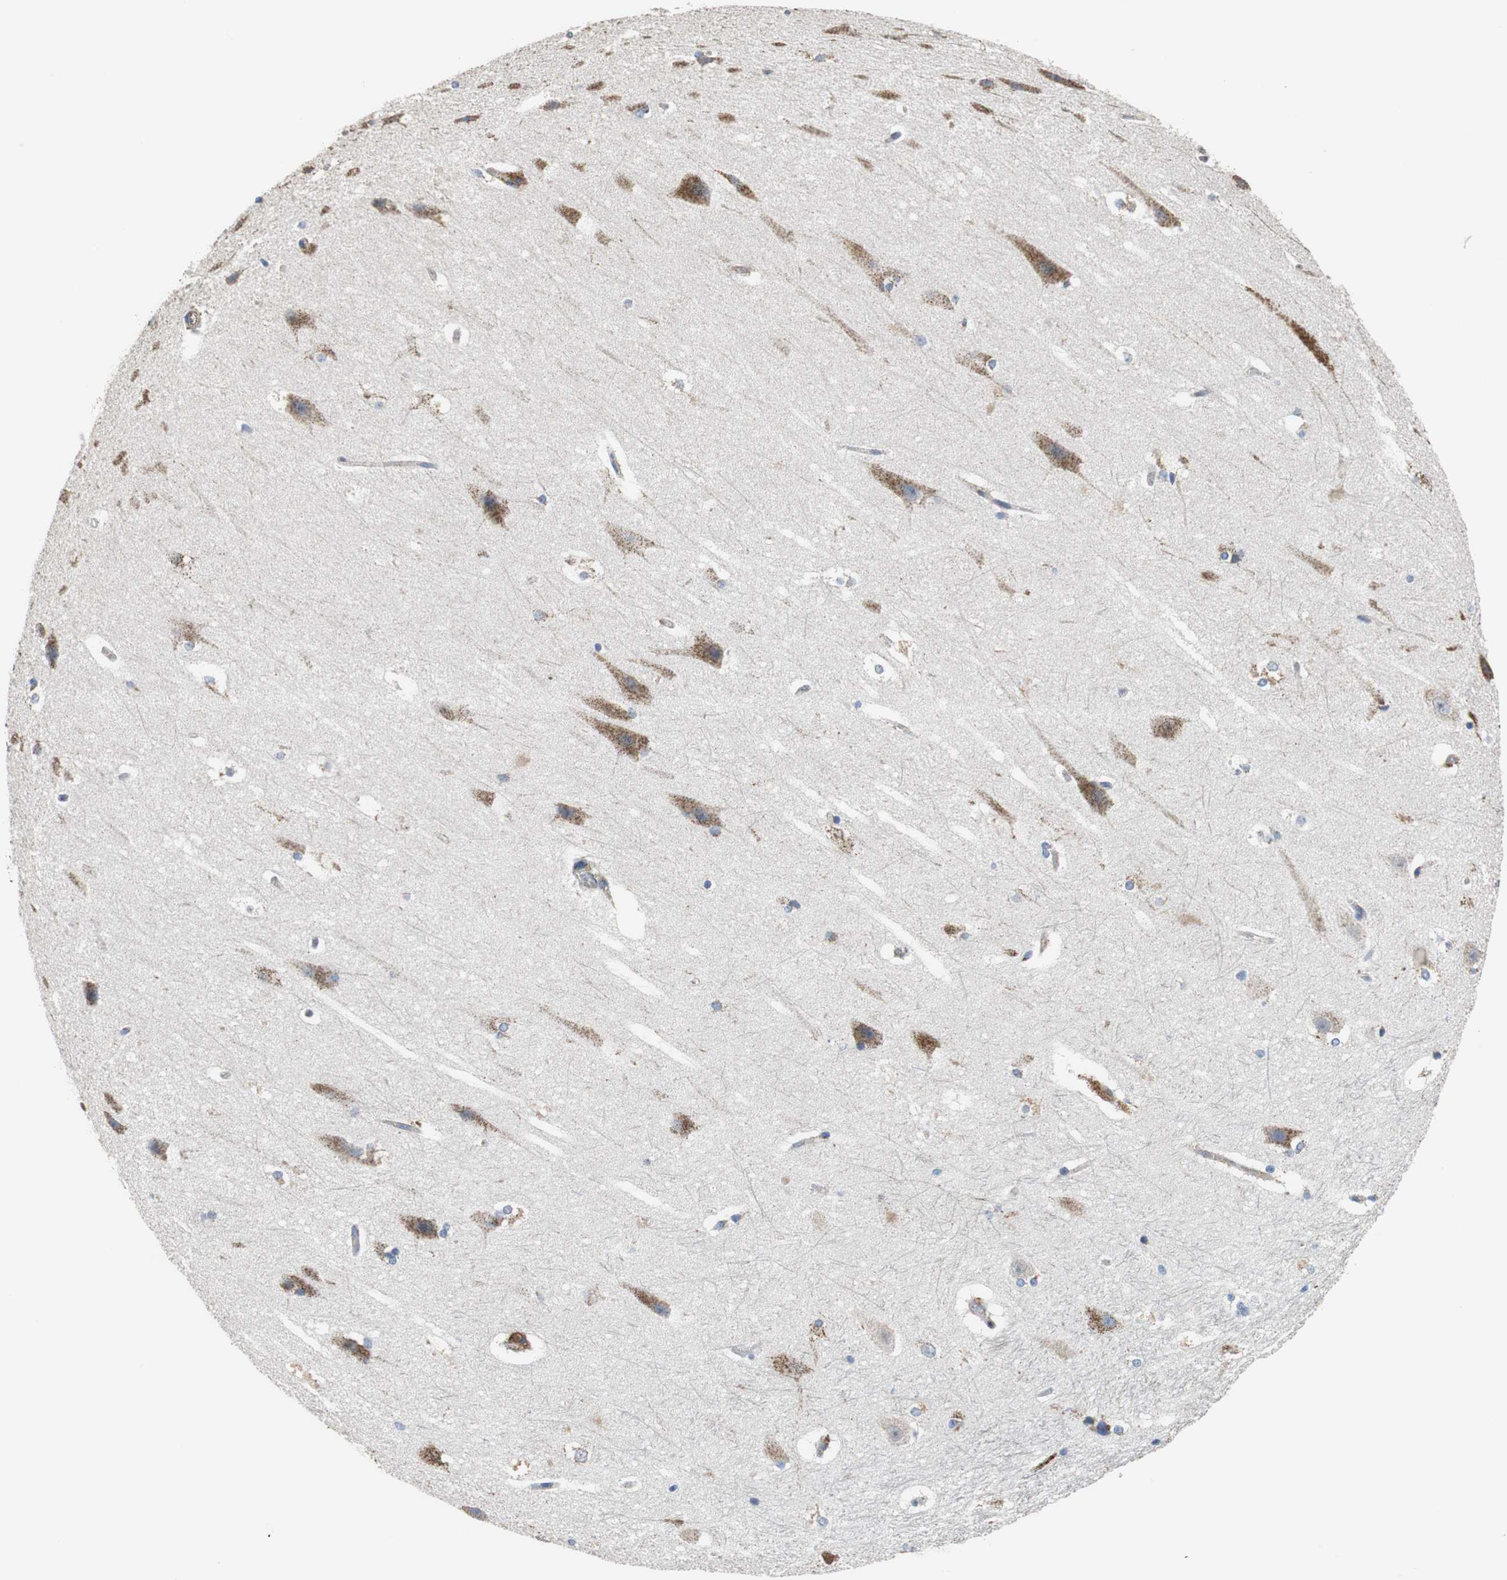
{"staining": {"intensity": "negative", "quantity": "none", "location": "none"}, "tissue": "hippocampus", "cell_type": "Glial cells", "image_type": "normal", "snomed": [{"axis": "morphology", "description": "Normal tissue, NOS"}, {"axis": "topography", "description": "Hippocampus"}], "caption": "Photomicrograph shows no protein expression in glial cells of benign hippocampus.", "gene": "PCK1", "patient": {"sex": "female", "age": 19}}